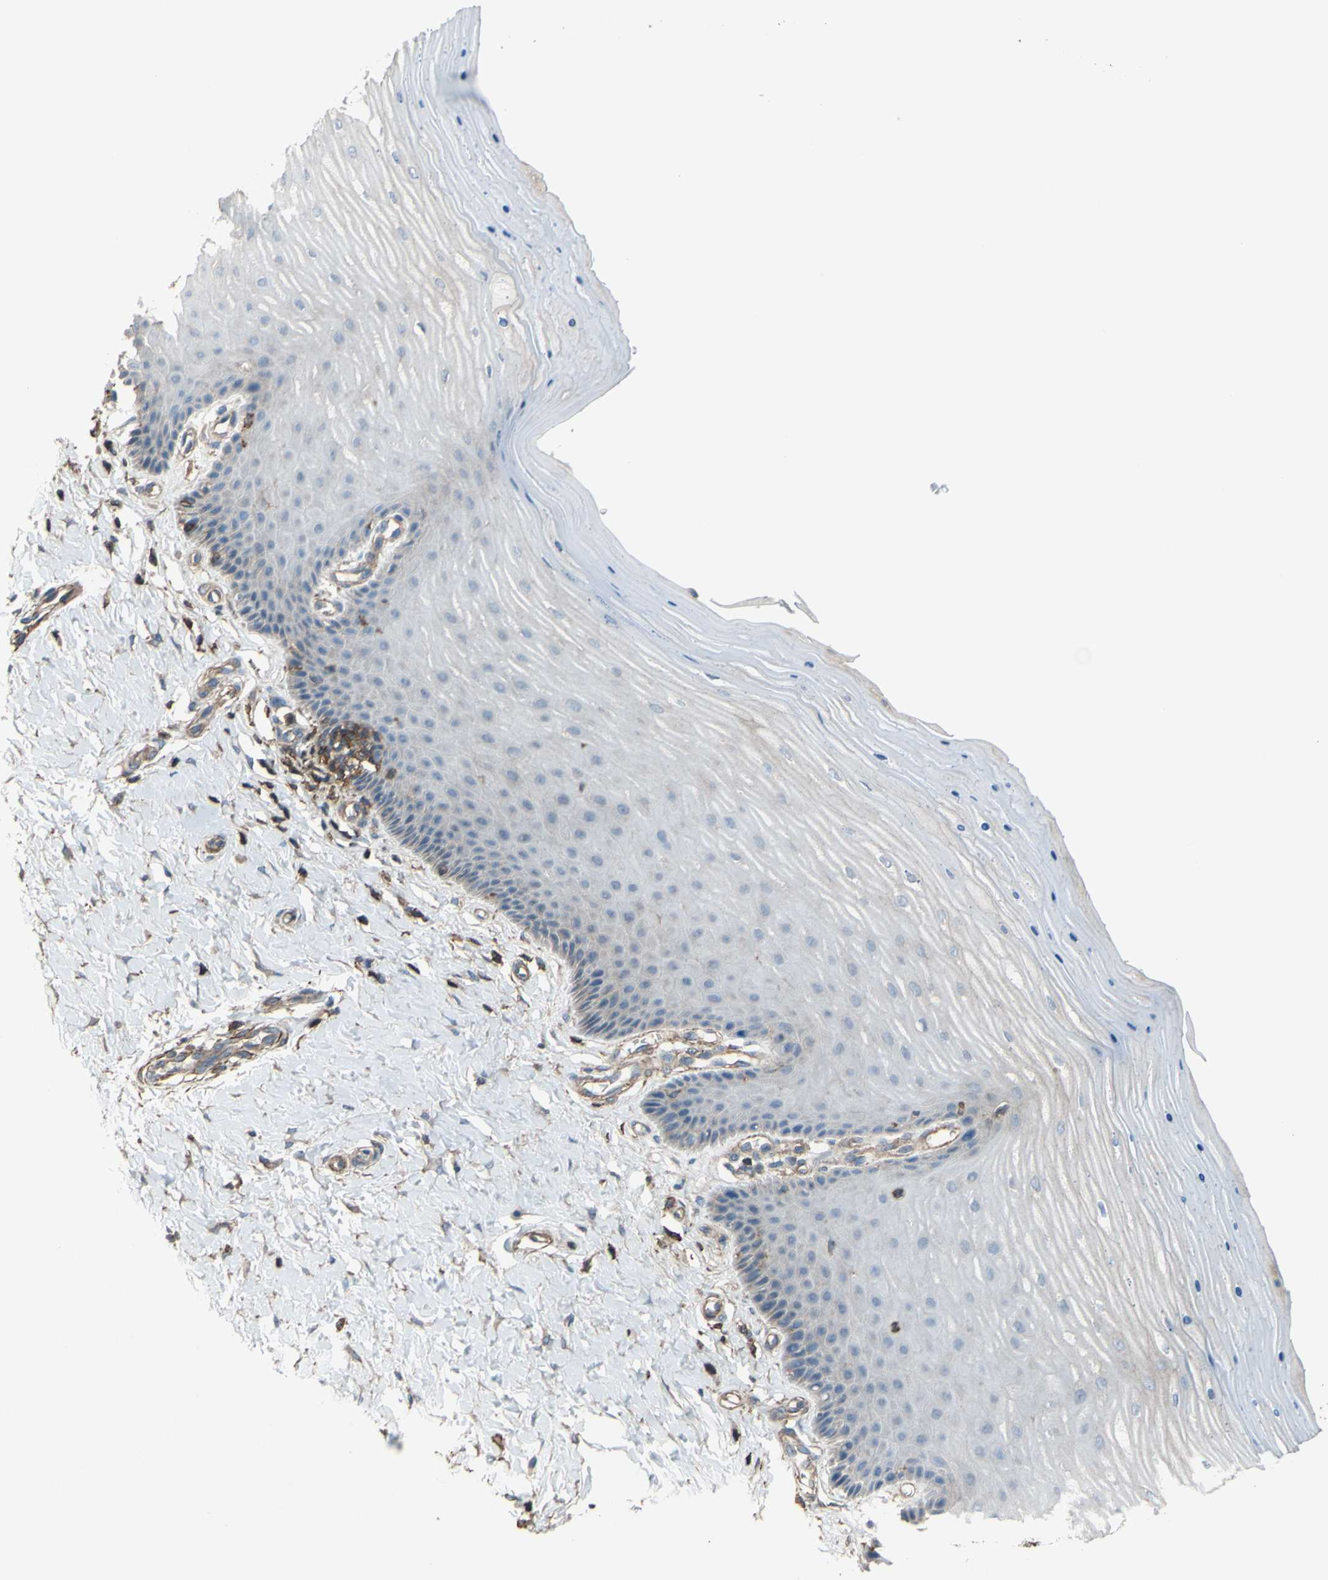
{"staining": {"intensity": "moderate", "quantity": "<25%", "location": "cytoplasmic/membranous"}, "tissue": "cervix", "cell_type": "Squamous epithelial cells", "image_type": "normal", "snomed": [{"axis": "morphology", "description": "Normal tissue, NOS"}, {"axis": "topography", "description": "Cervix"}], "caption": "IHC micrograph of normal human cervix stained for a protein (brown), which displays low levels of moderate cytoplasmic/membranous staining in about <25% of squamous epithelial cells.", "gene": "ADD3", "patient": {"sex": "female", "age": 55}}